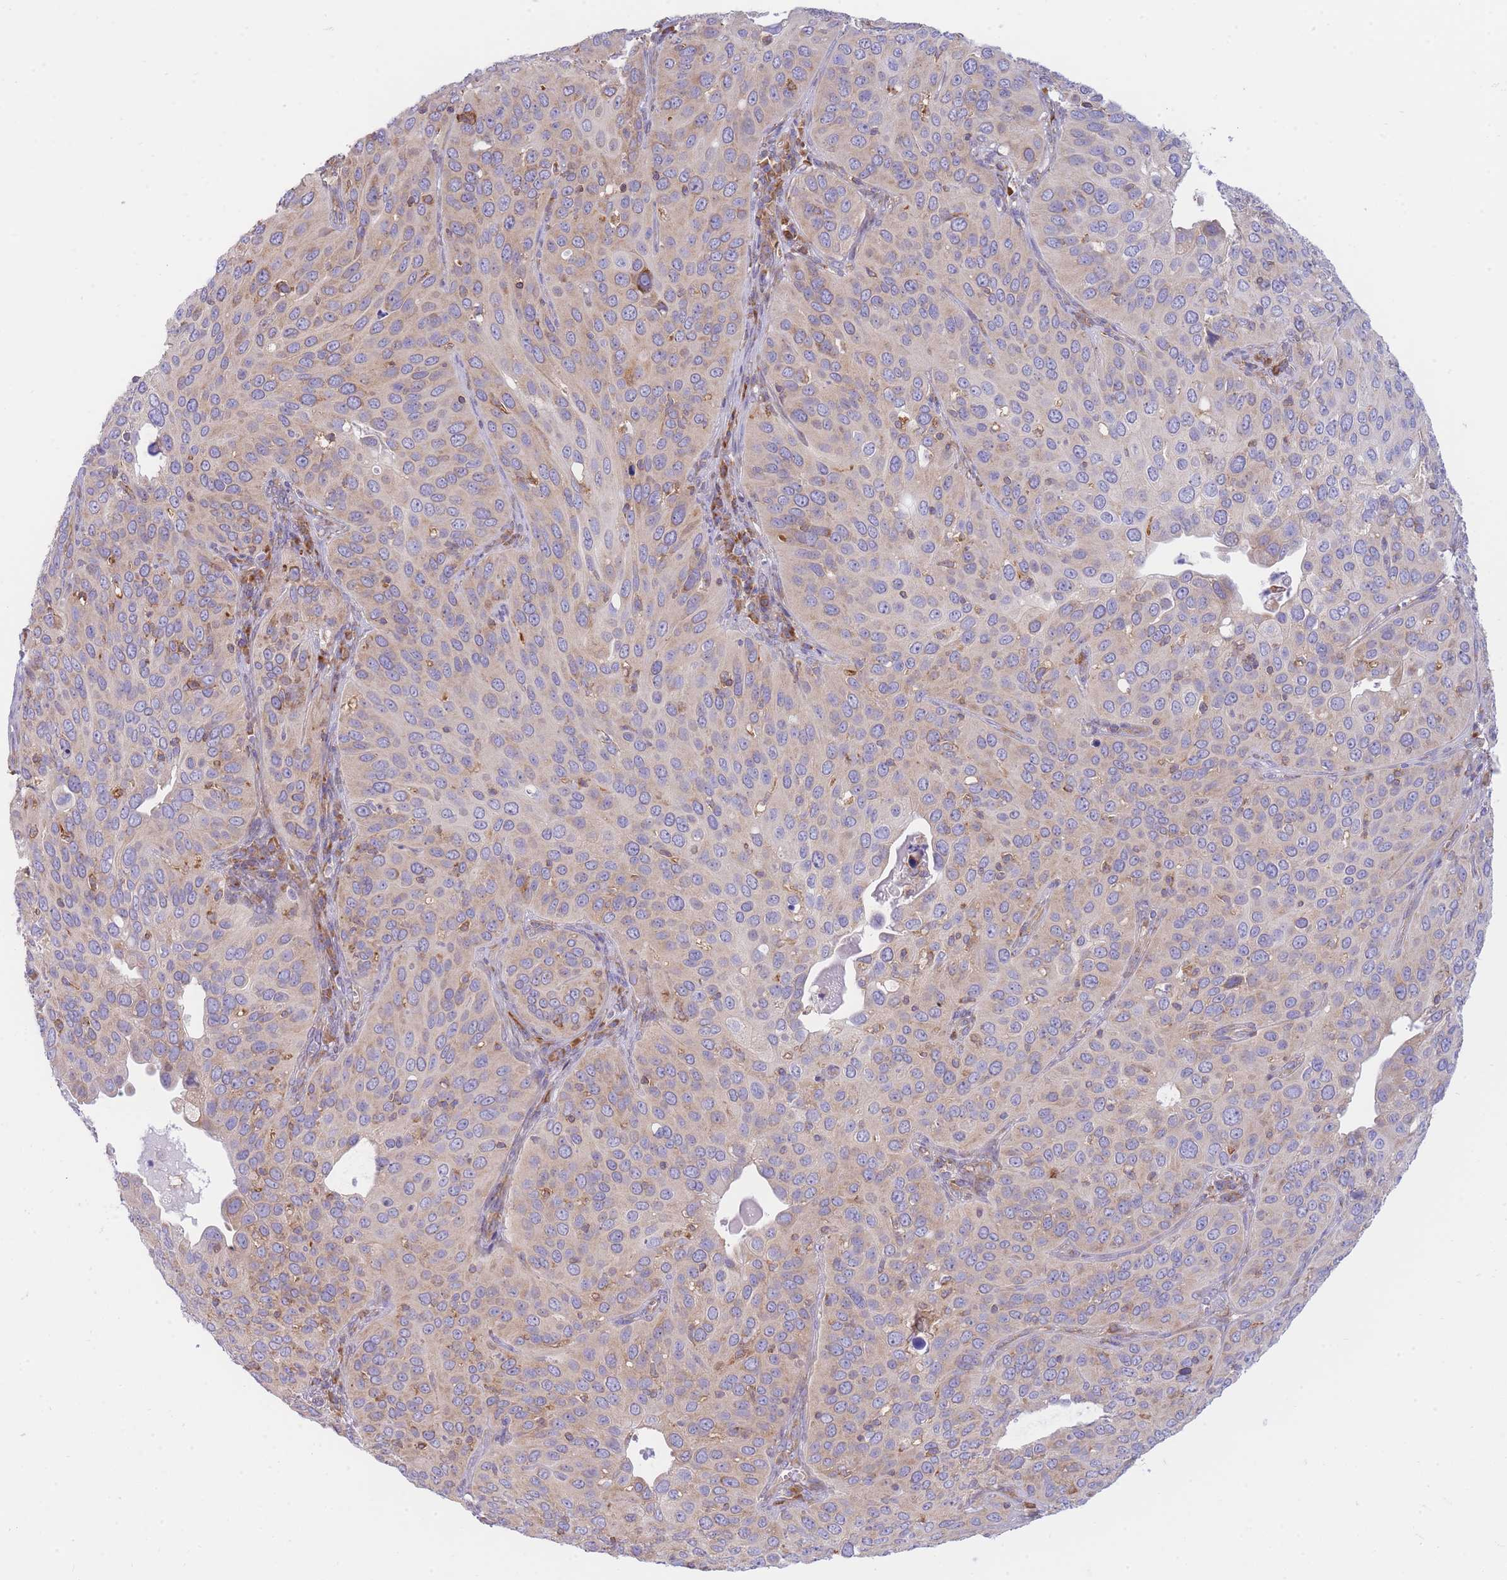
{"staining": {"intensity": "weak", "quantity": ">75%", "location": "cytoplasmic/membranous"}, "tissue": "cervical cancer", "cell_type": "Tumor cells", "image_type": "cancer", "snomed": [{"axis": "morphology", "description": "Squamous cell carcinoma, NOS"}, {"axis": "topography", "description": "Cervix"}], "caption": "Squamous cell carcinoma (cervical) tissue shows weak cytoplasmic/membranous positivity in approximately >75% of tumor cells, visualized by immunohistochemistry.", "gene": "SH2B2", "patient": {"sex": "female", "age": 36}}